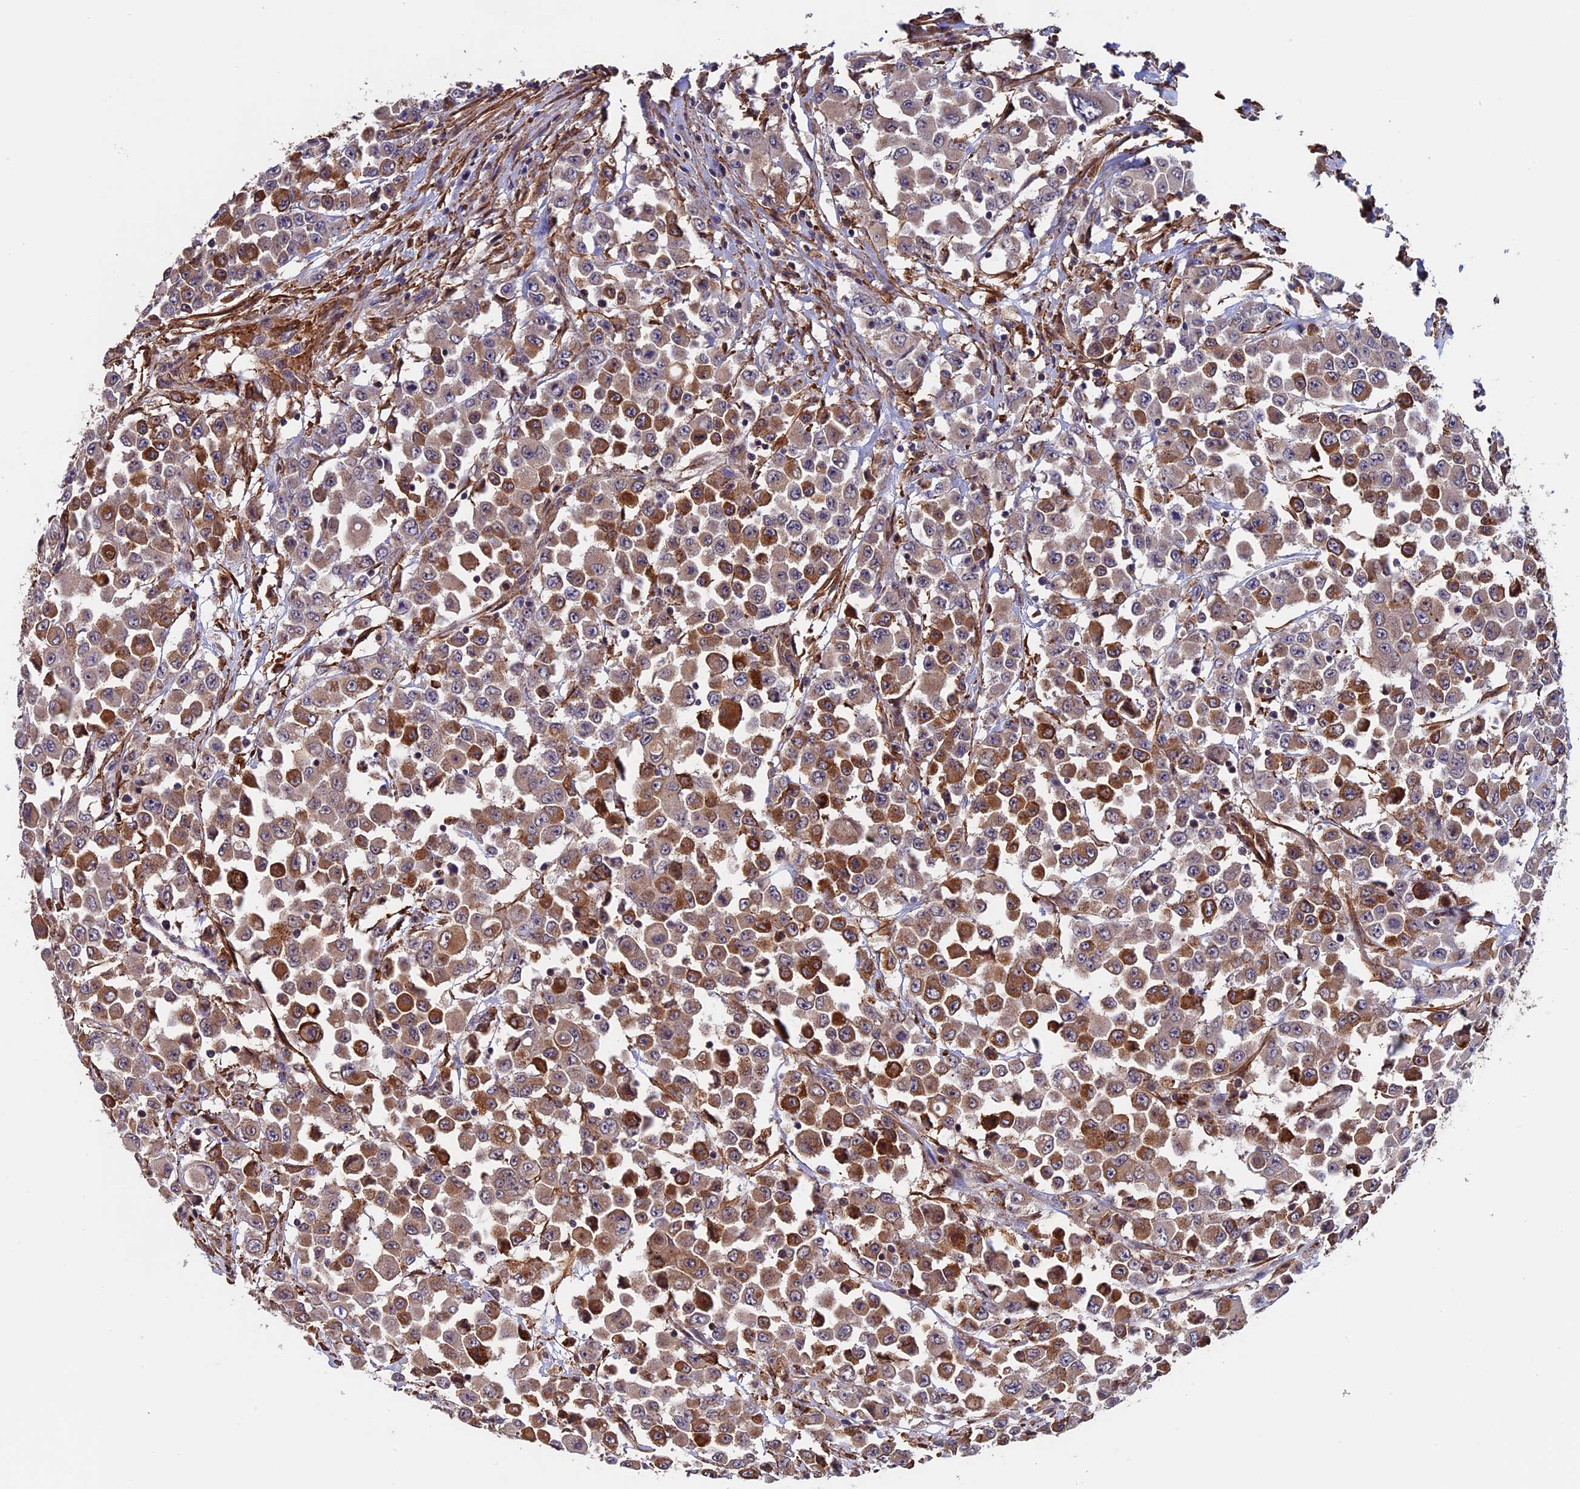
{"staining": {"intensity": "moderate", "quantity": "25%-75%", "location": "cytoplasmic/membranous"}, "tissue": "colorectal cancer", "cell_type": "Tumor cells", "image_type": "cancer", "snomed": [{"axis": "morphology", "description": "Adenocarcinoma, NOS"}, {"axis": "topography", "description": "Colon"}], "caption": "Adenocarcinoma (colorectal) was stained to show a protein in brown. There is medium levels of moderate cytoplasmic/membranous positivity in about 25%-75% of tumor cells.", "gene": "SLC9A5", "patient": {"sex": "male", "age": 51}}